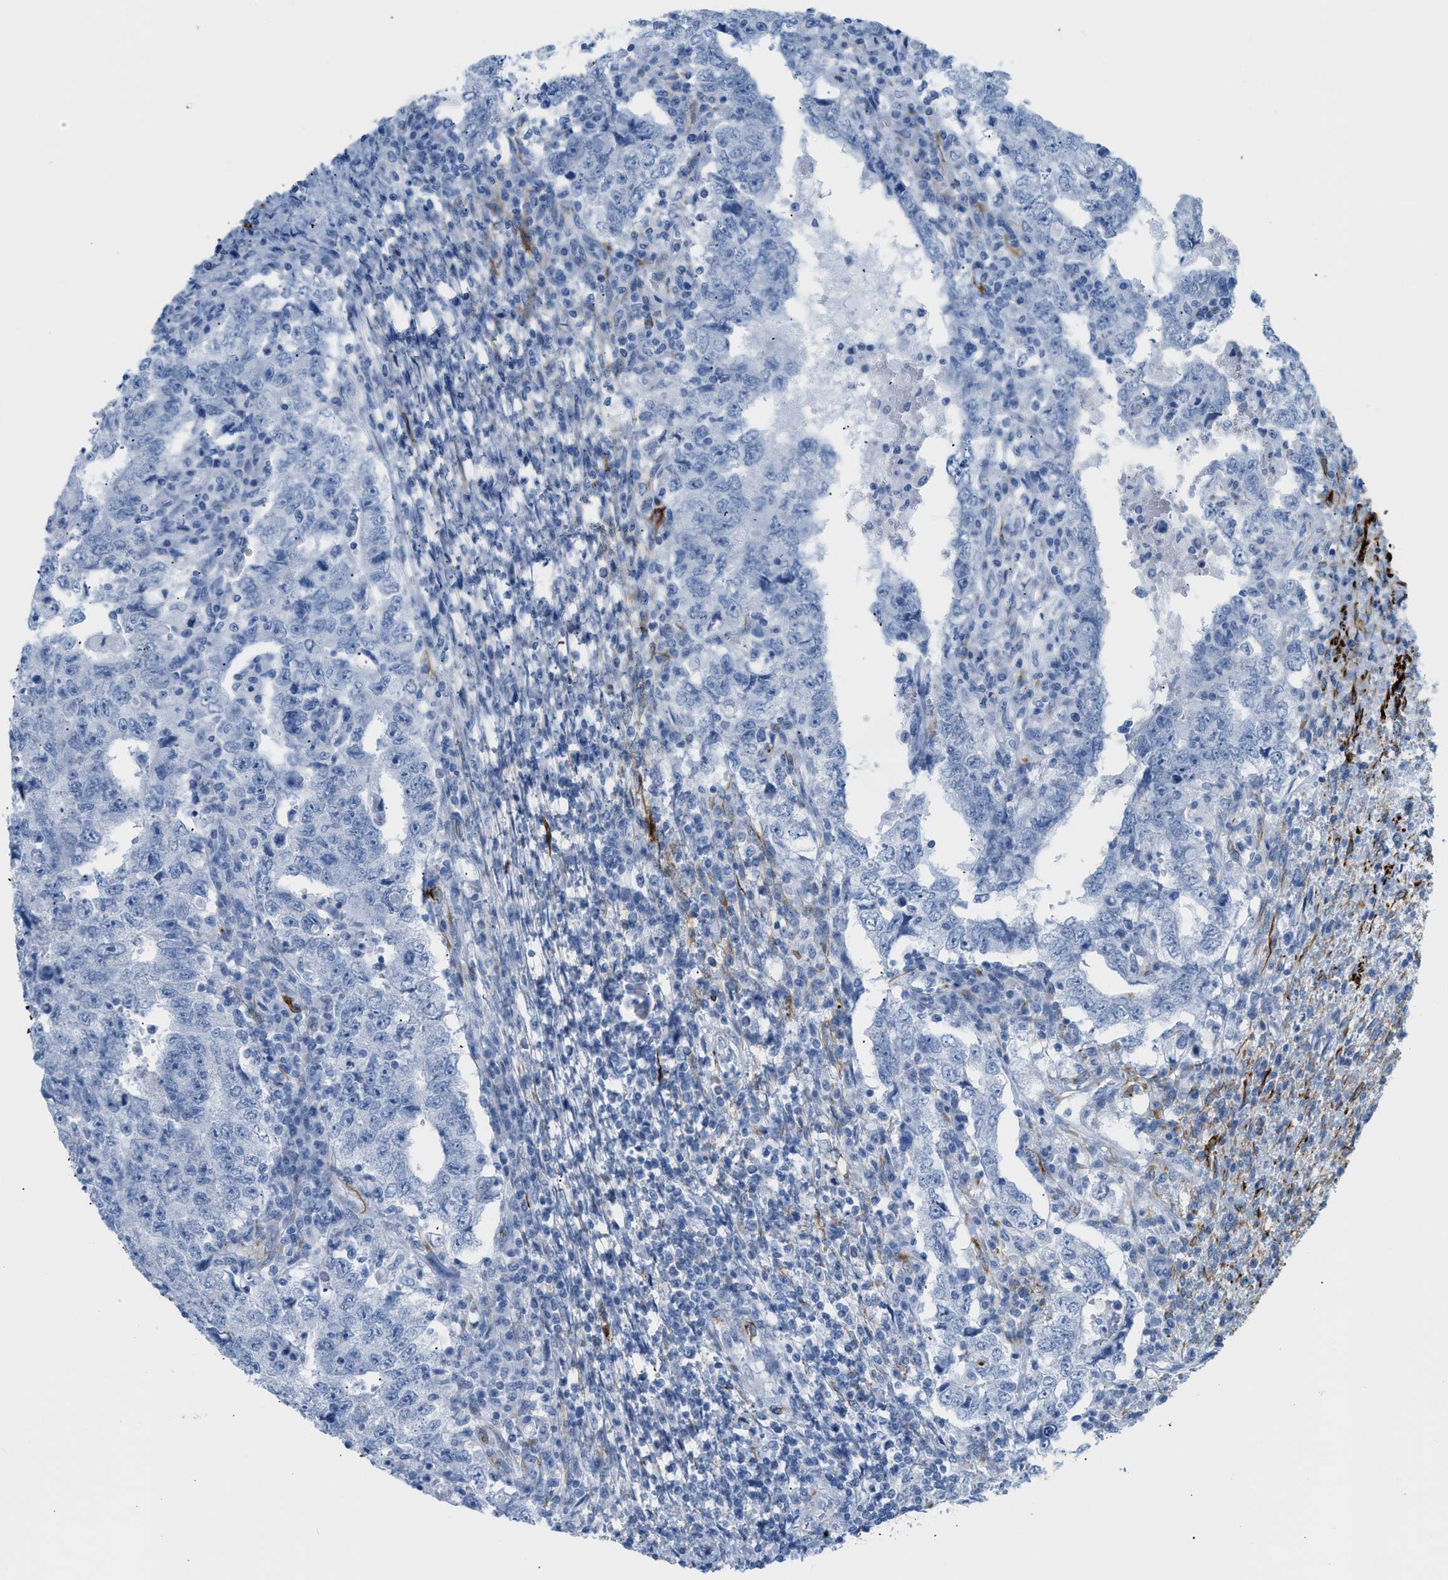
{"staining": {"intensity": "negative", "quantity": "none", "location": "none"}, "tissue": "testis cancer", "cell_type": "Tumor cells", "image_type": "cancer", "snomed": [{"axis": "morphology", "description": "Carcinoma, Embryonal, NOS"}, {"axis": "topography", "description": "Testis"}], "caption": "IHC of testis cancer (embryonal carcinoma) demonstrates no staining in tumor cells. (Brightfield microscopy of DAB IHC at high magnification).", "gene": "DES", "patient": {"sex": "male", "age": 26}}